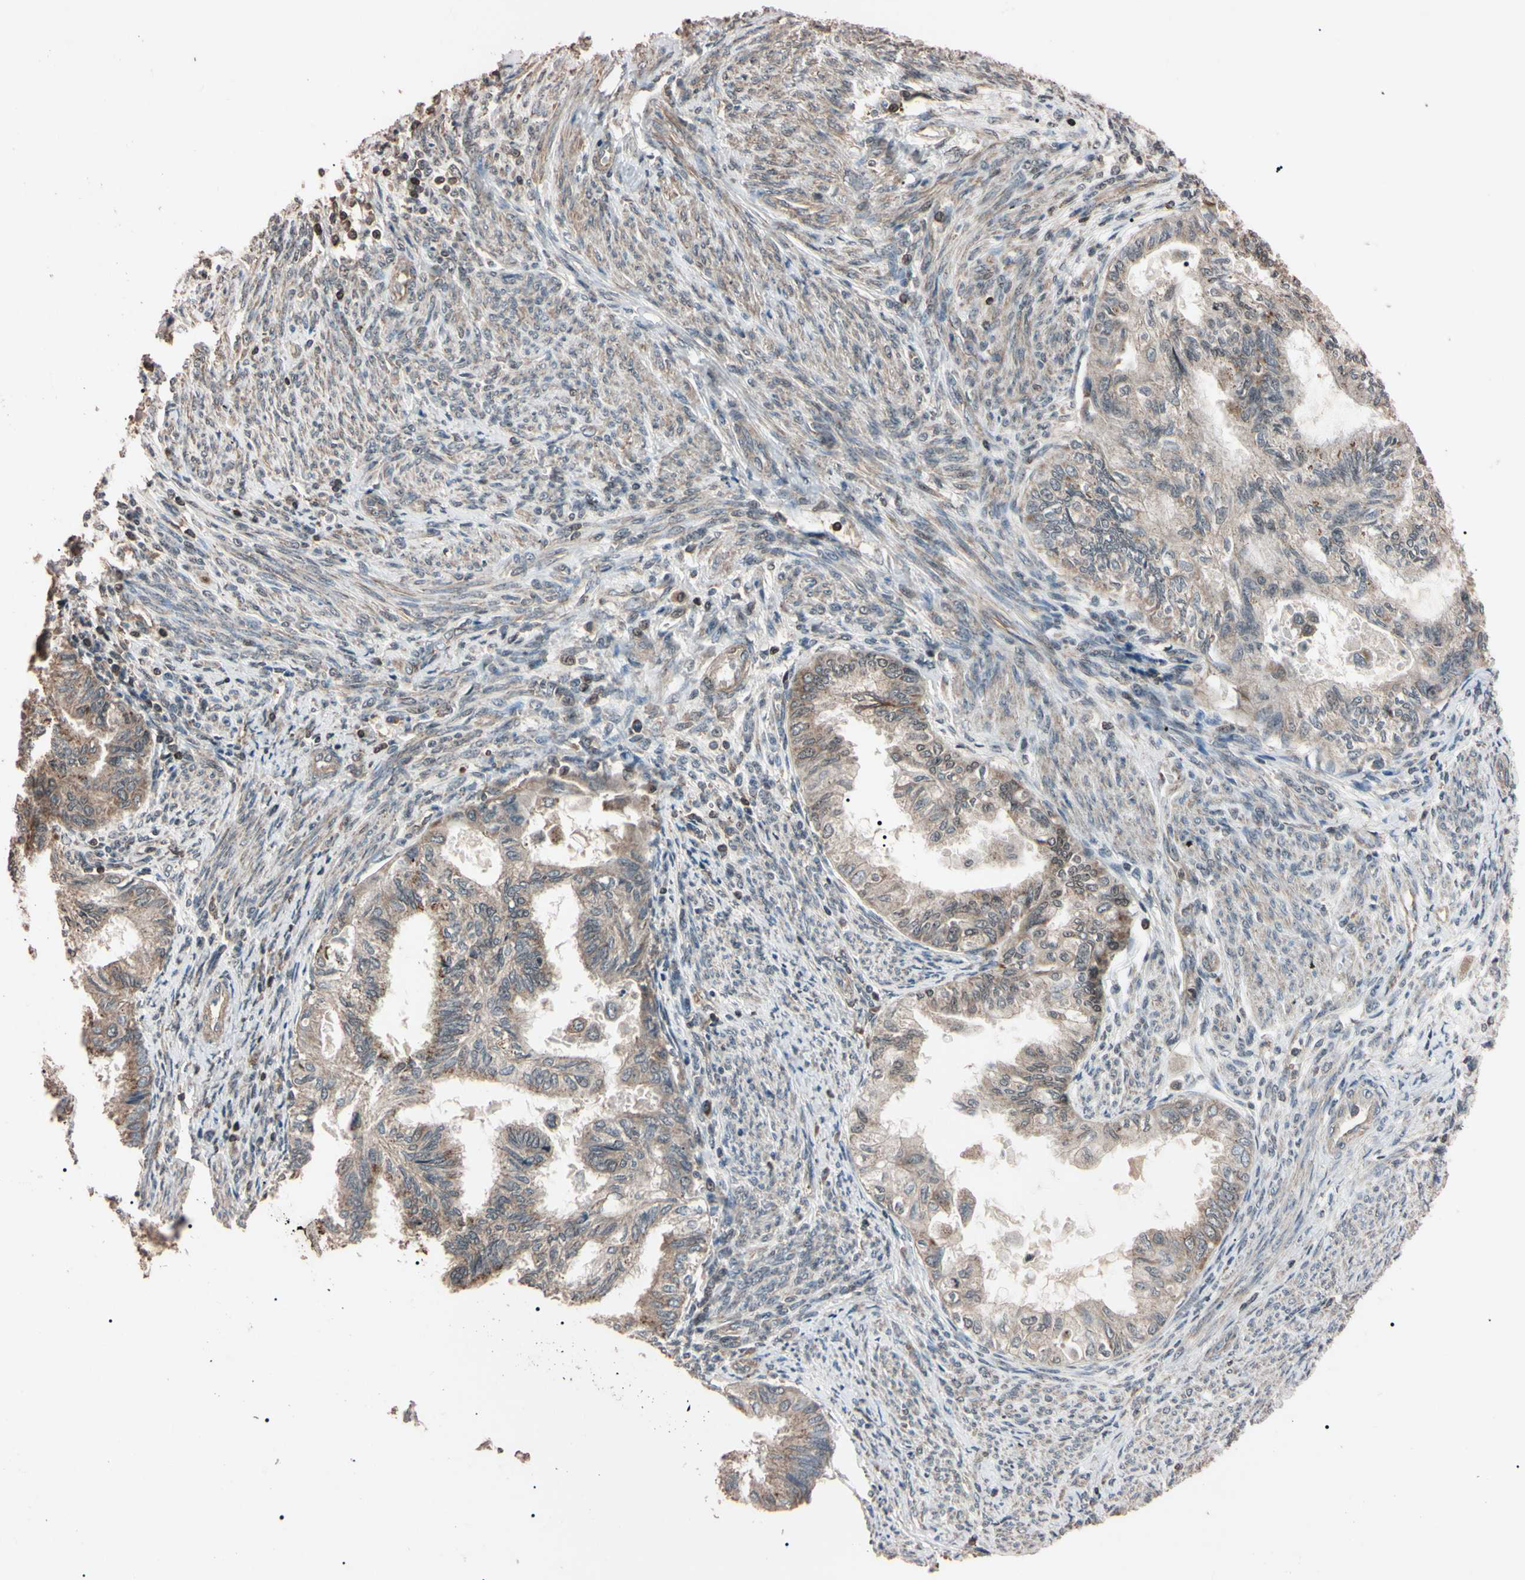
{"staining": {"intensity": "moderate", "quantity": "<25%", "location": "cytoplasmic/membranous"}, "tissue": "cervical cancer", "cell_type": "Tumor cells", "image_type": "cancer", "snomed": [{"axis": "morphology", "description": "Normal tissue, NOS"}, {"axis": "morphology", "description": "Adenocarcinoma, NOS"}, {"axis": "topography", "description": "Cervix"}, {"axis": "topography", "description": "Endometrium"}], "caption": "Protein analysis of cervical cancer tissue exhibits moderate cytoplasmic/membranous expression in approximately <25% of tumor cells.", "gene": "TNFRSF1A", "patient": {"sex": "female", "age": 86}}